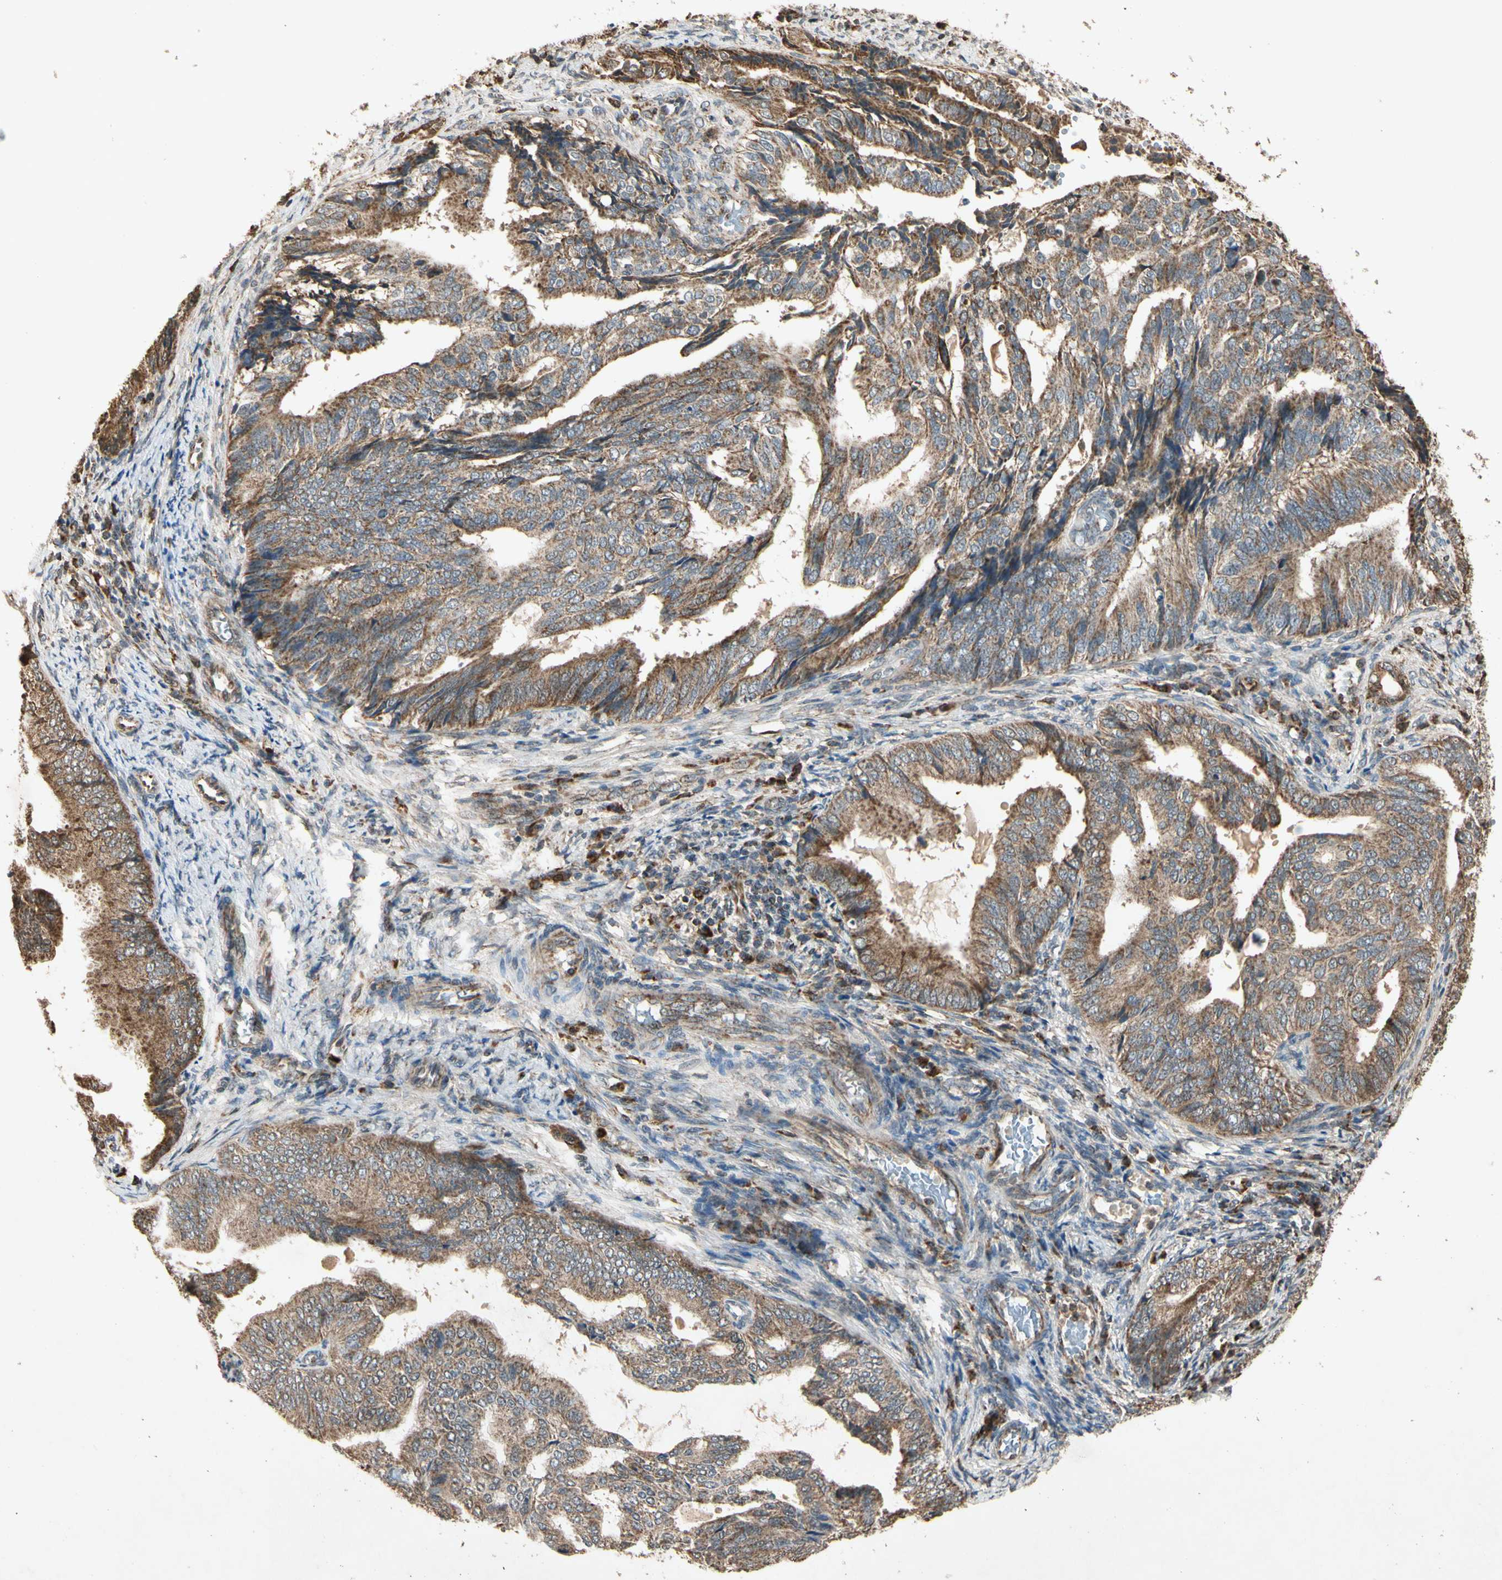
{"staining": {"intensity": "moderate", "quantity": ">75%", "location": "cytoplasmic/membranous"}, "tissue": "endometrial cancer", "cell_type": "Tumor cells", "image_type": "cancer", "snomed": [{"axis": "morphology", "description": "Adenocarcinoma, NOS"}, {"axis": "topography", "description": "Endometrium"}], "caption": "Human endometrial adenocarcinoma stained with a brown dye displays moderate cytoplasmic/membranous positive expression in about >75% of tumor cells.", "gene": "PRDX5", "patient": {"sex": "female", "age": 58}}